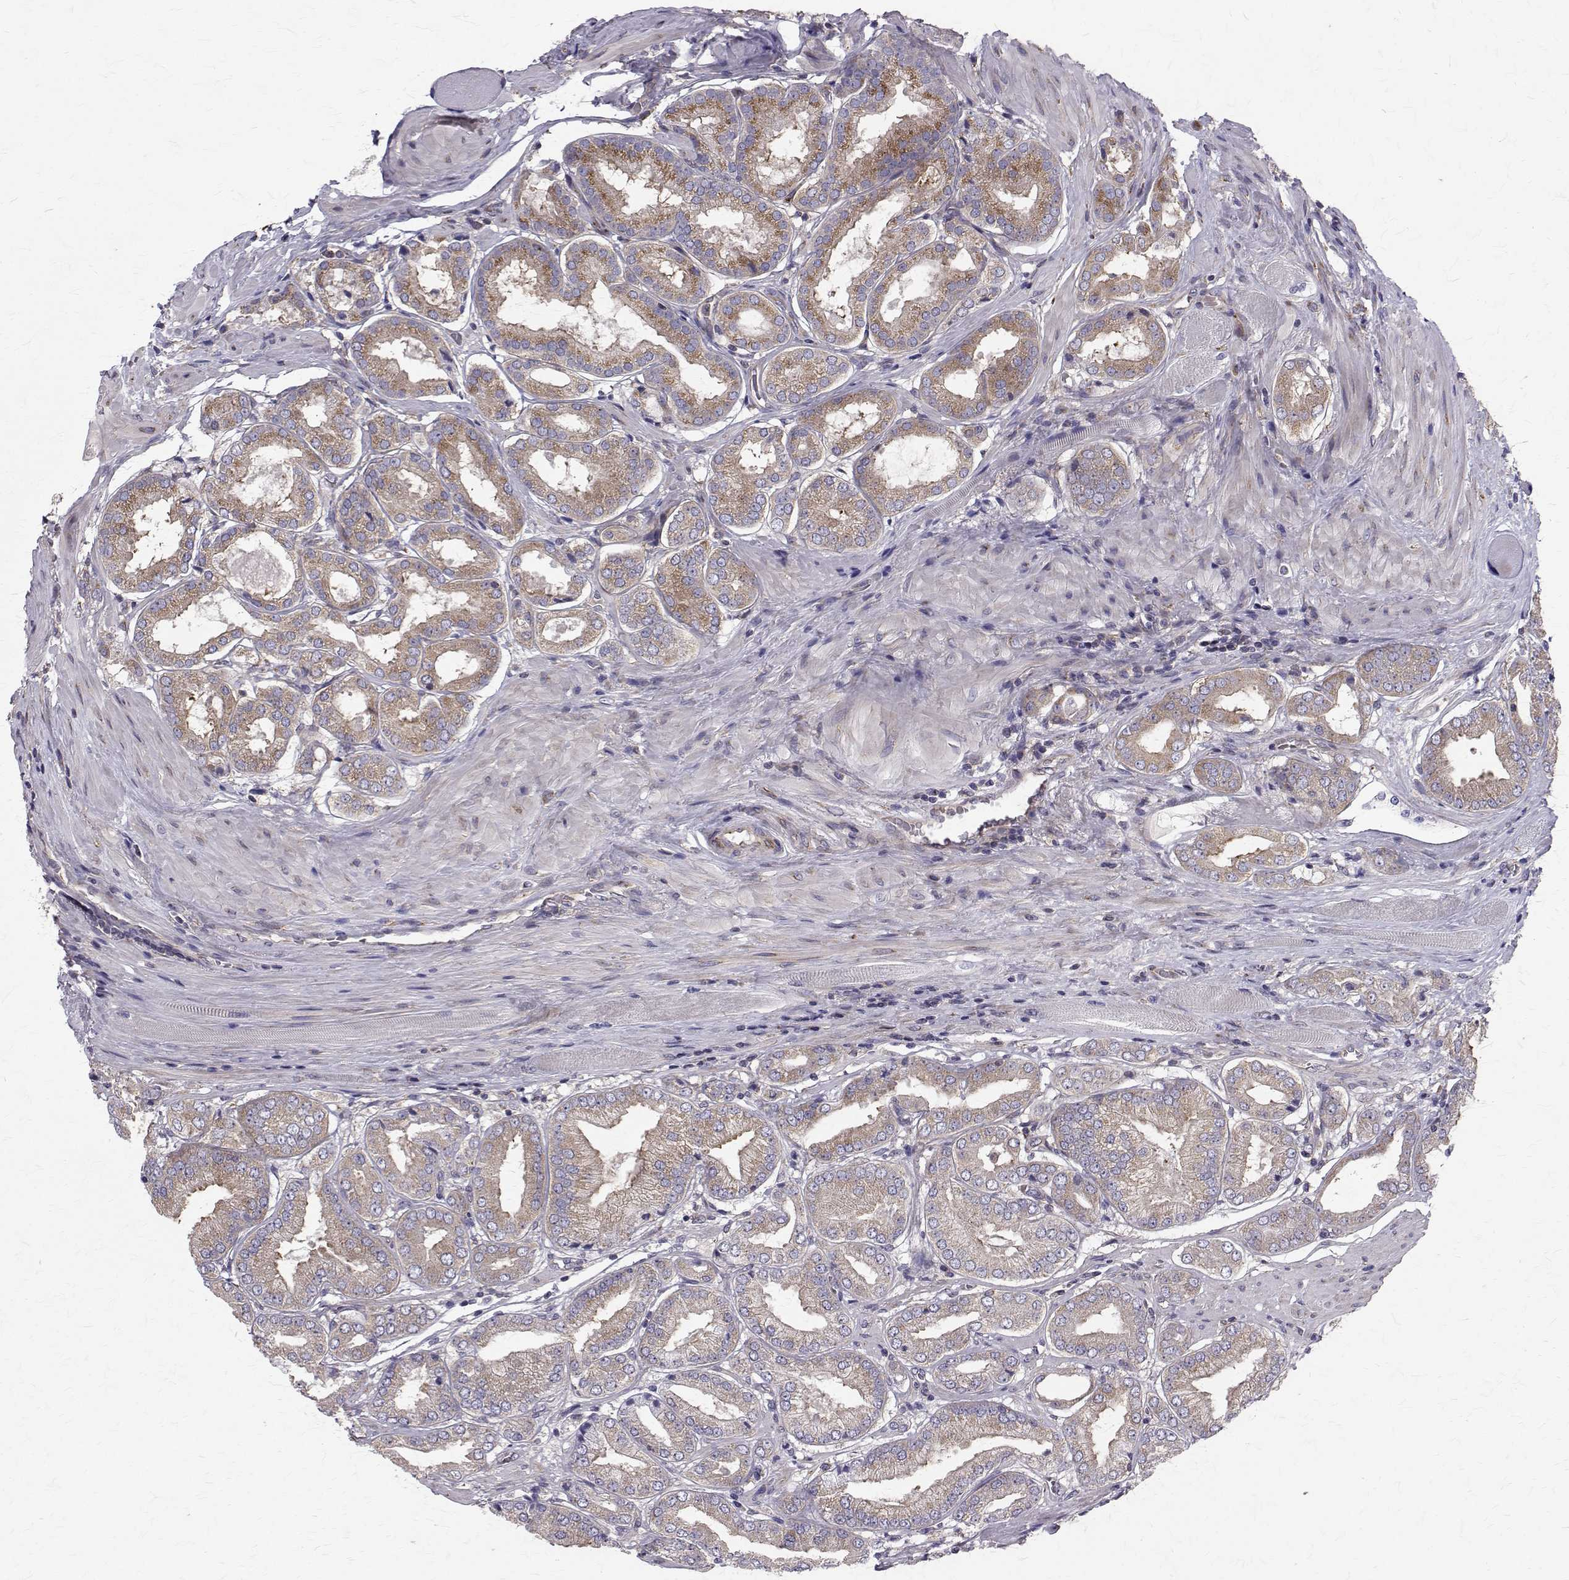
{"staining": {"intensity": "moderate", "quantity": "25%-75%", "location": "cytoplasmic/membranous"}, "tissue": "prostate cancer", "cell_type": "Tumor cells", "image_type": "cancer", "snomed": [{"axis": "morphology", "description": "Adenocarcinoma, NOS"}, {"axis": "topography", "description": "Prostate"}], "caption": "Prostate adenocarcinoma was stained to show a protein in brown. There is medium levels of moderate cytoplasmic/membranous positivity in about 25%-75% of tumor cells. The protein is shown in brown color, while the nuclei are stained blue.", "gene": "ARFGAP1", "patient": {"sex": "male", "age": 63}}